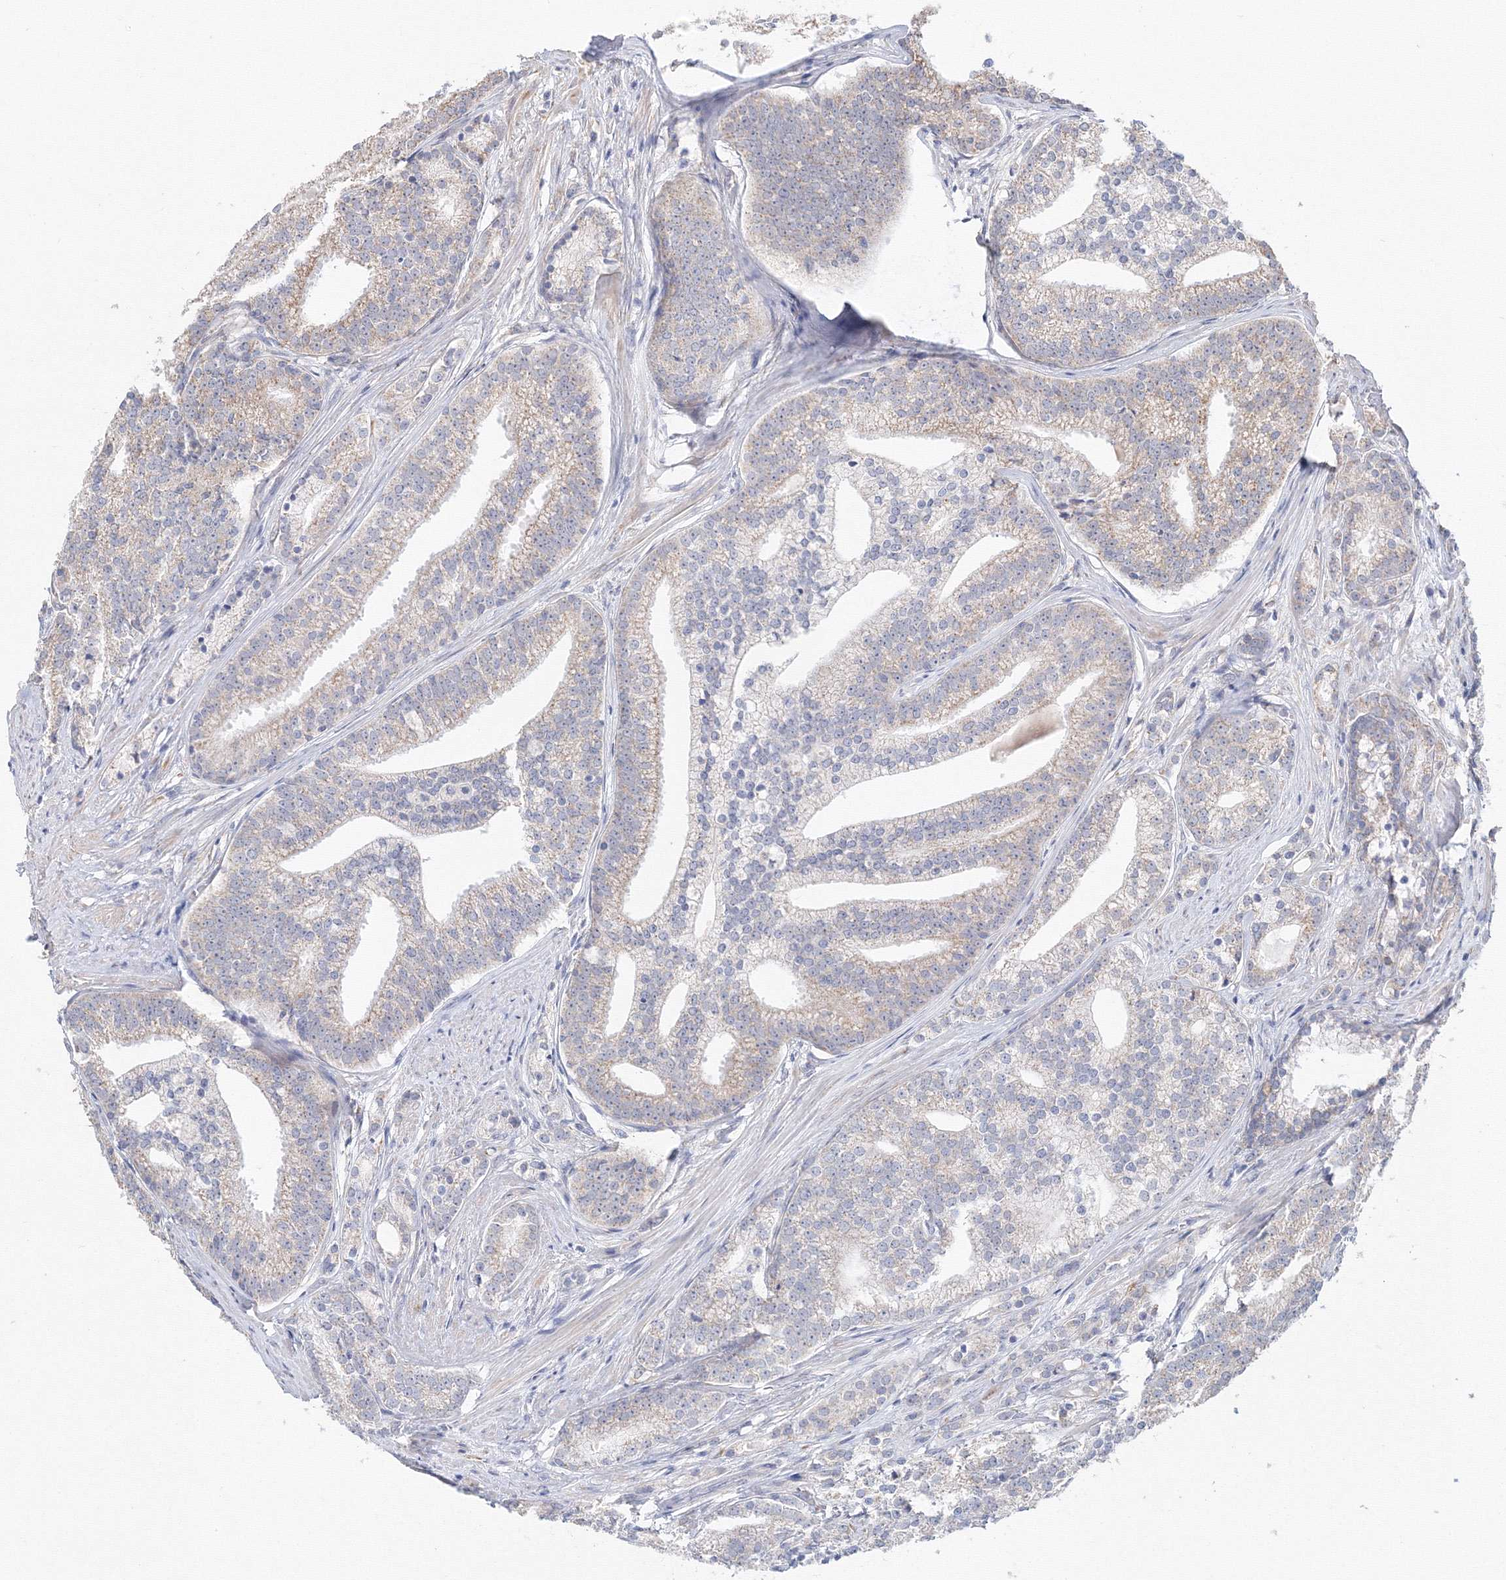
{"staining": {"intensity": "weak", "quantity": "<25%", "location": "cytoplasmic/membranous"}, "tissue": "prostate cancer", "cell_type": "Tumor cells", "image_type": "cancer", "snomed": [{"axis": "morphology", "description": "Adenocarcinoma, Low grade"}, {"axis": "topography", "description": "Prostate"}], "caption": "This is an immunohistochemistry (IHC) photomicrograph of human adenocarcinoma (low-grade) (prostate). There is no expression in tumor cells.", "gene": "DHRS12", "patient": {"sex": "male", "age": 71}}